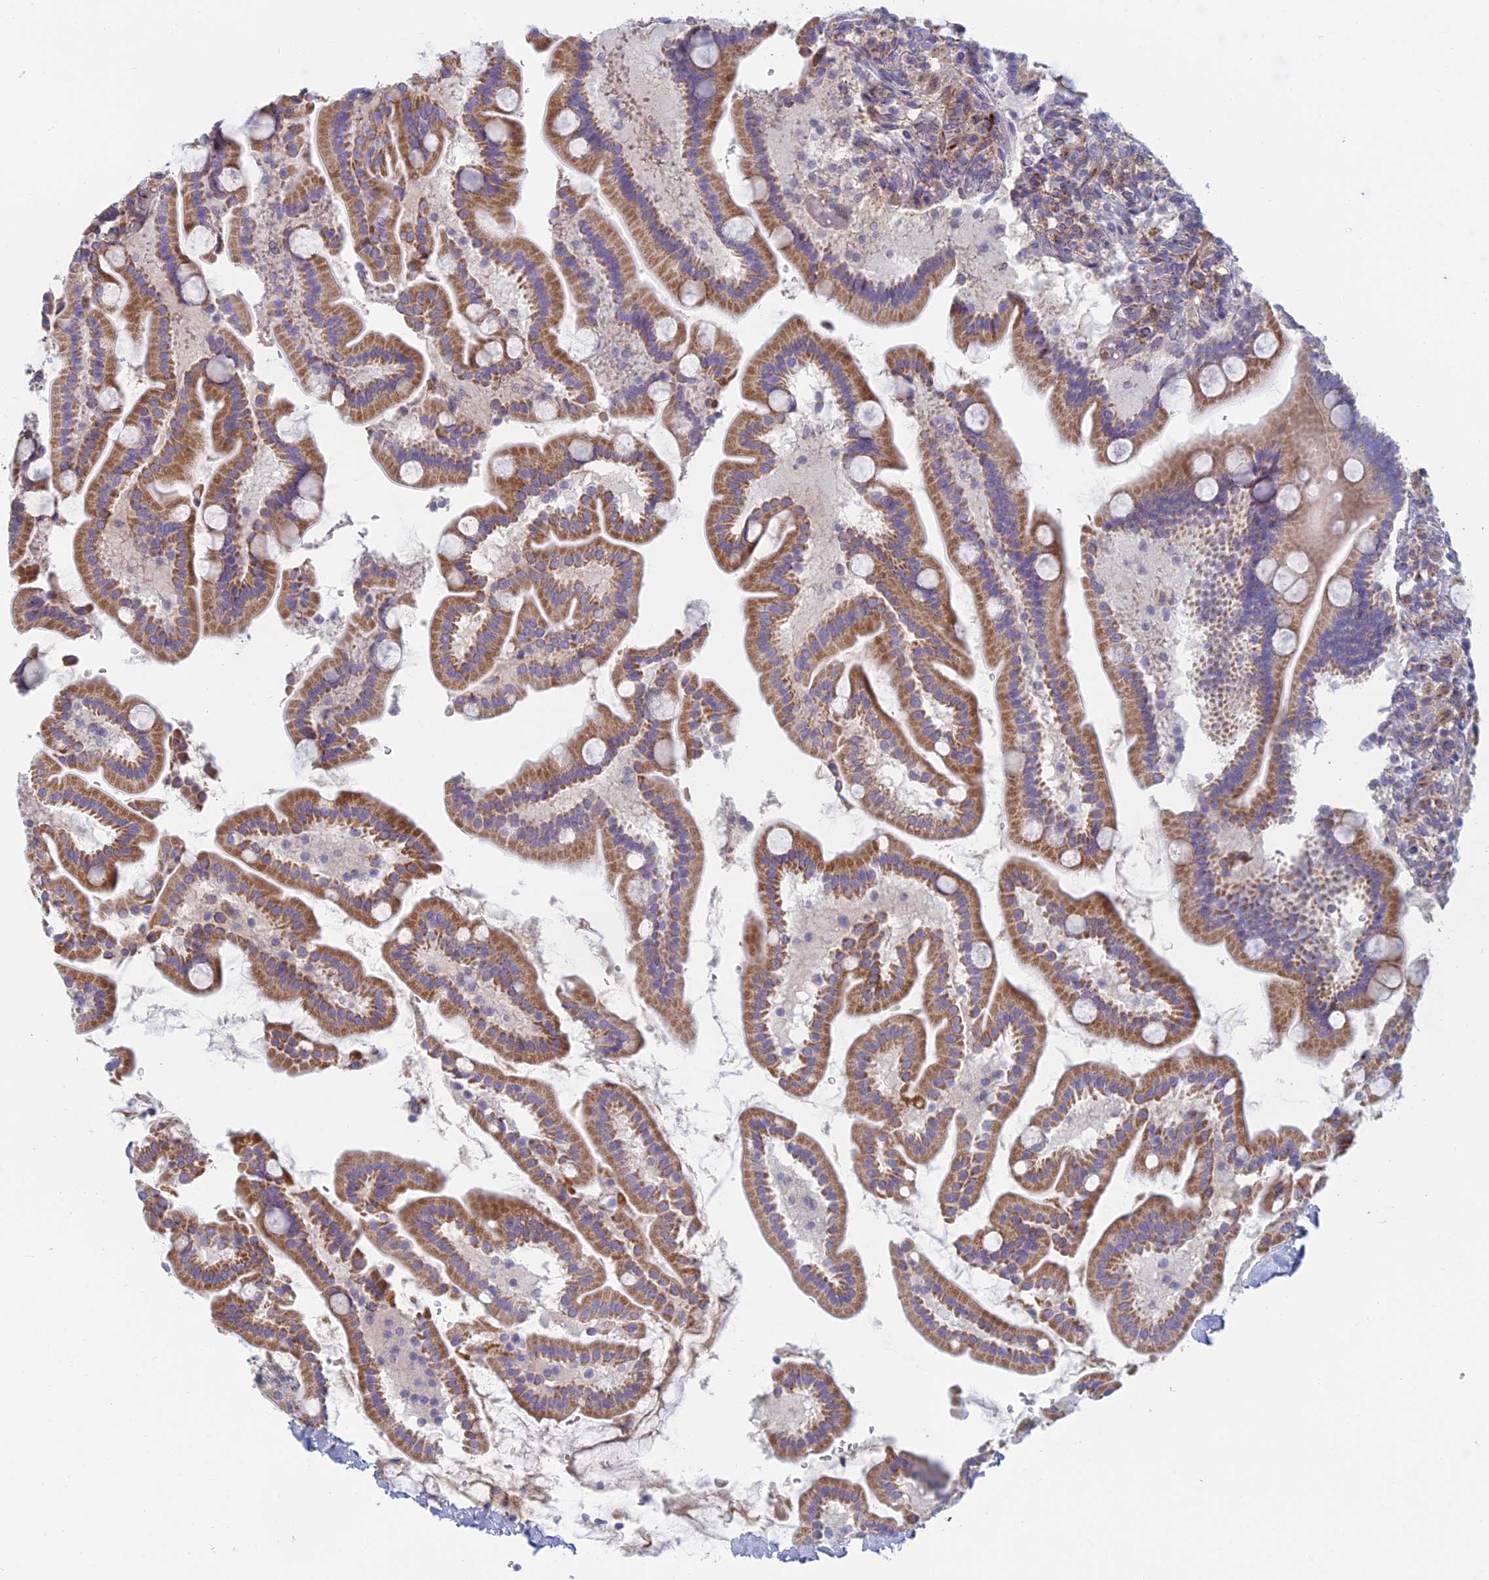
{"staining": {"intensity": "moderate", "quantity": ">75%", "location": "cytoplasmic/membranous"}, "tissue": "duodenum", "cell_type": "Glandular cells", "image_type": "normal", "snomed": [{"axis": "morphology", "description": "Normal tissue, NOS"}, {"axis": "topography", "description": "Duodenum"}], "caption": "High-power microscopy captured an IHC photomicrograph of normal duodenum, revealing moderate cytoplasmic/membranous staining in approximately >75% of glandular cells. (brown staining indicates protein expression, while blue staining denotes nuclei).", "gene": "IFTAP", "patient": {"sex": "male", "age": 55}}